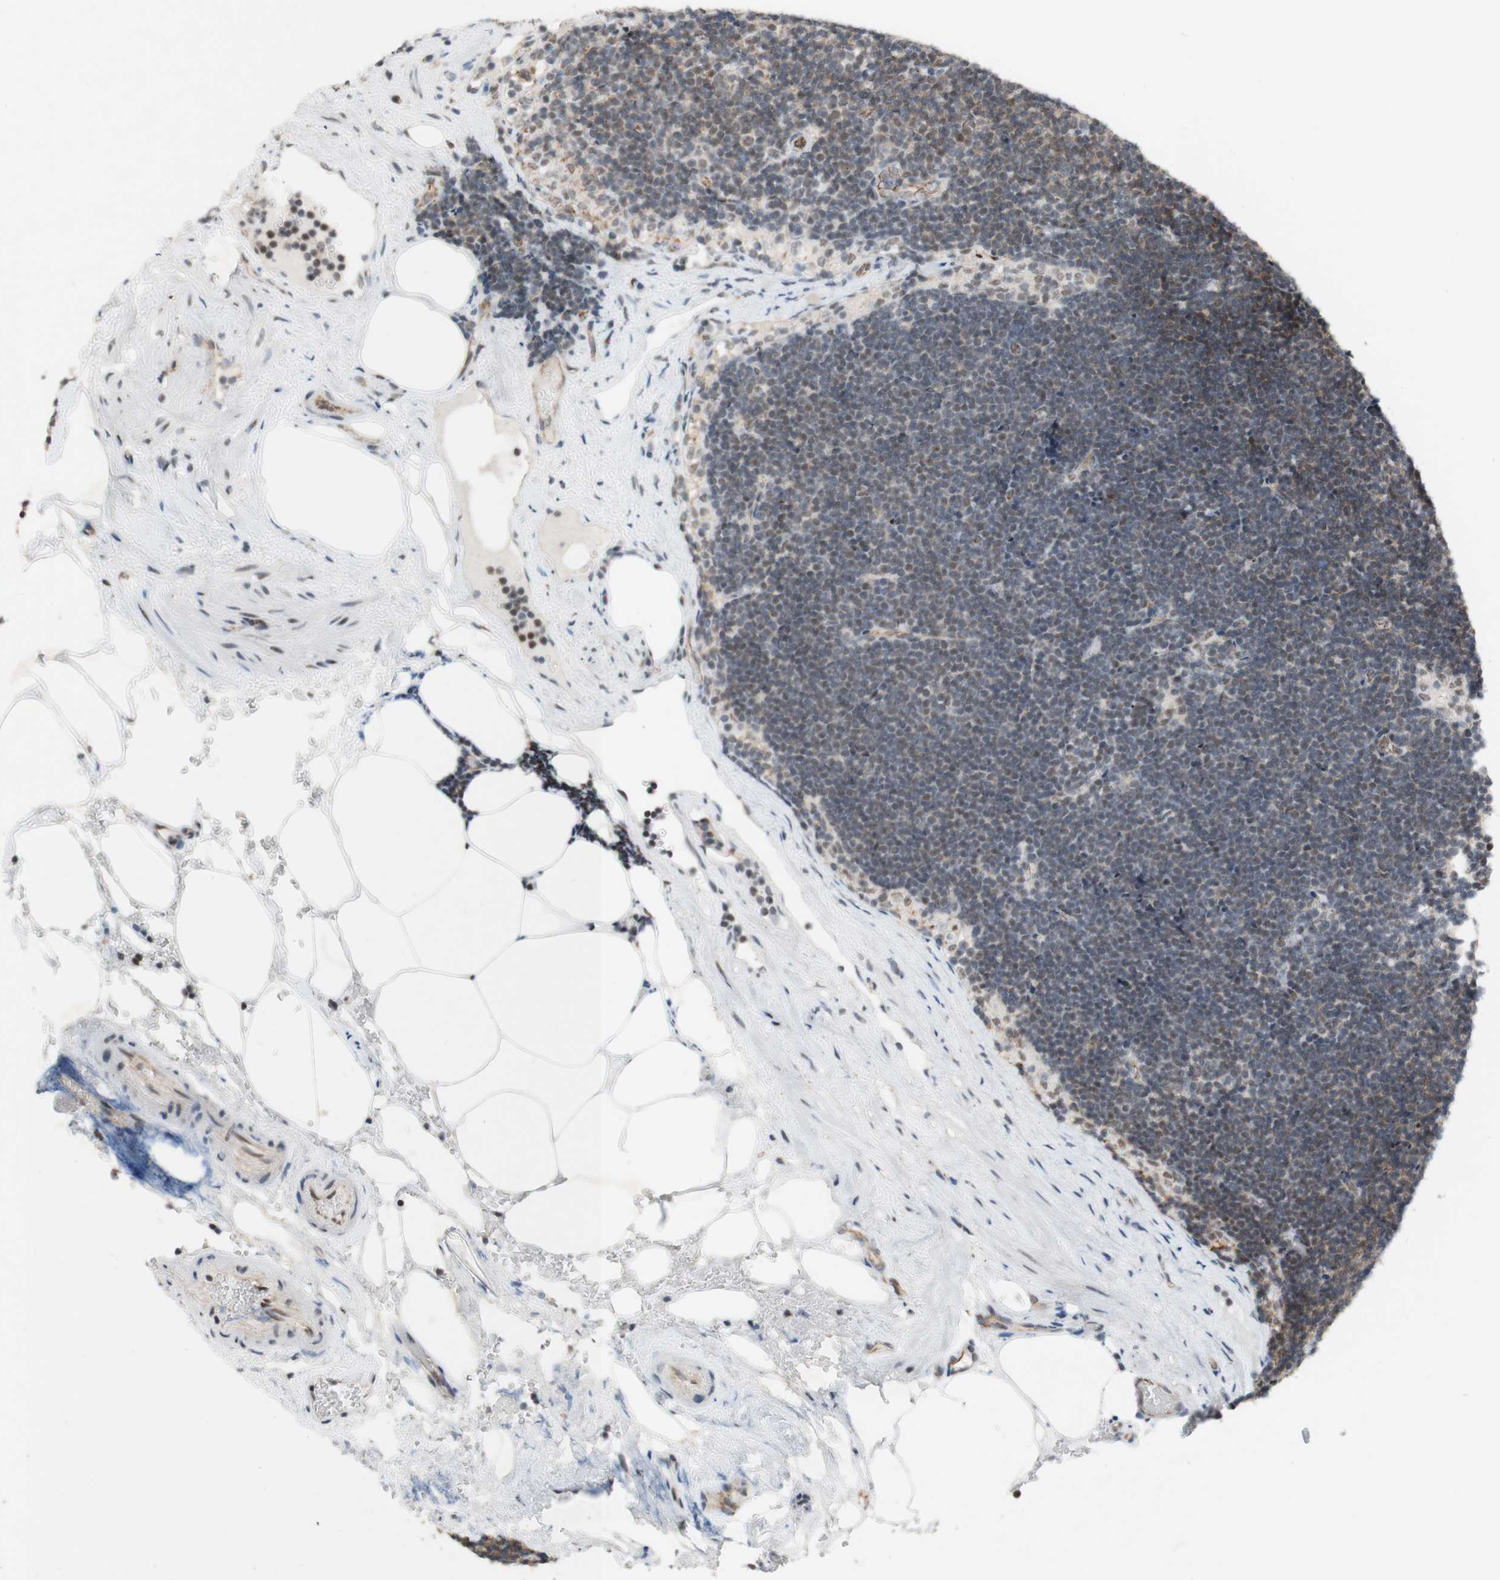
{"staining": {"intensity": "negative", "quantity": "none", "location": "none"}, "tissue": "lymph node", "cell_type": "Germinal center cells", "image_type": "normal", "snomed": [{"axis": "morphology", "description": "Normal tissue, NOS"}, {"axis": "topography", "description": "Lymph node"}], "caption": "Immunohistochemical staining of normal human lymph node shows no significant staining in germinal center cells.", "gene": "SAP18", "patient": {"sex": "male", "age": 63}}